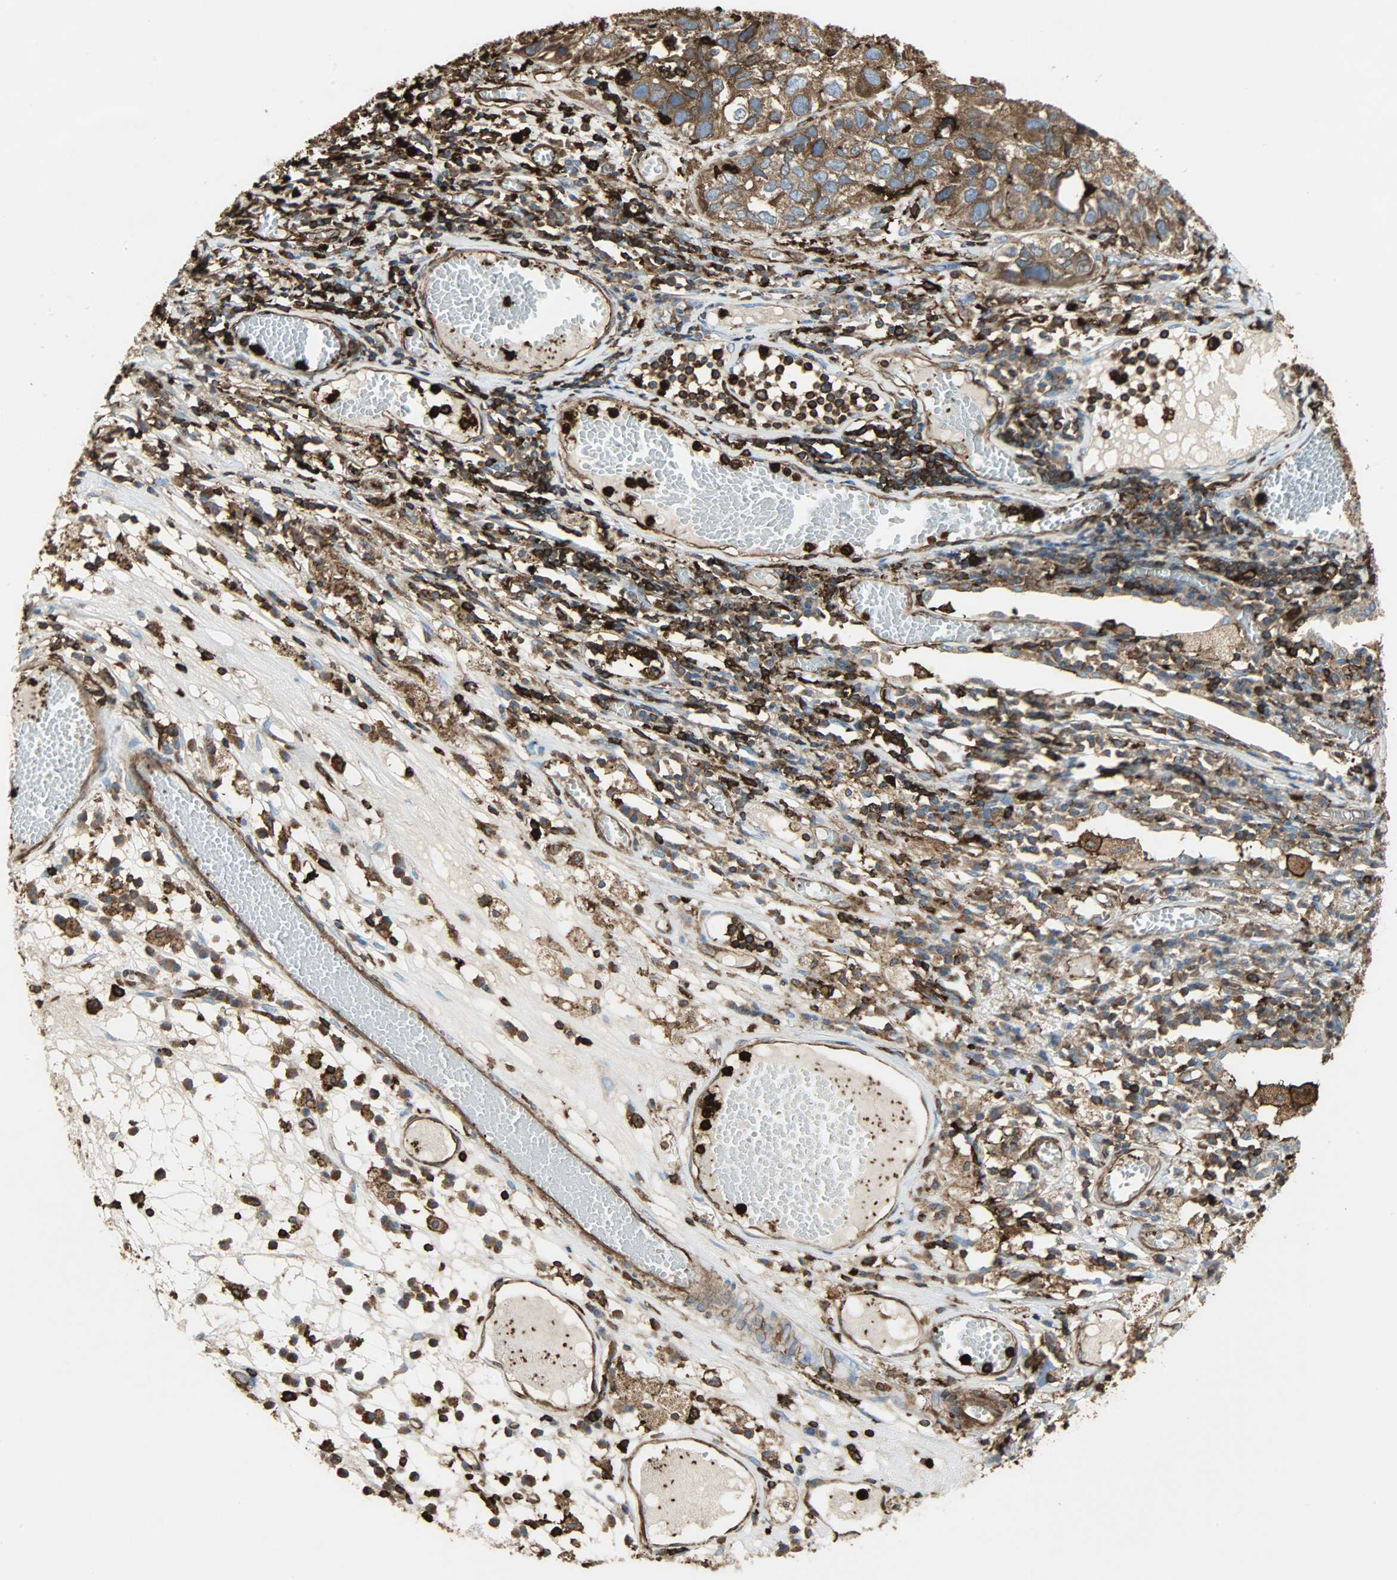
{"staining": {"intensity": "strong", "quantity": ">75%", "location": "cytoplasmic/membranous"}, "tissue": "lung cancer", "cell_type": "Tumor cells", "image_type": "cancer", "snomed": [{"axis": "morphology", "description": "Squamous cell carcinoma, NOS"}, {"axis": "topography", "description": "Lung"}], "caption": "Lung cancer stained for a protein (brown) demonstrates strong cytoplasmic/membranous positive expression in approximately >75% of tumor cells.", "gene": "VASP", "patient": {"sex": "male", "age": 71}}